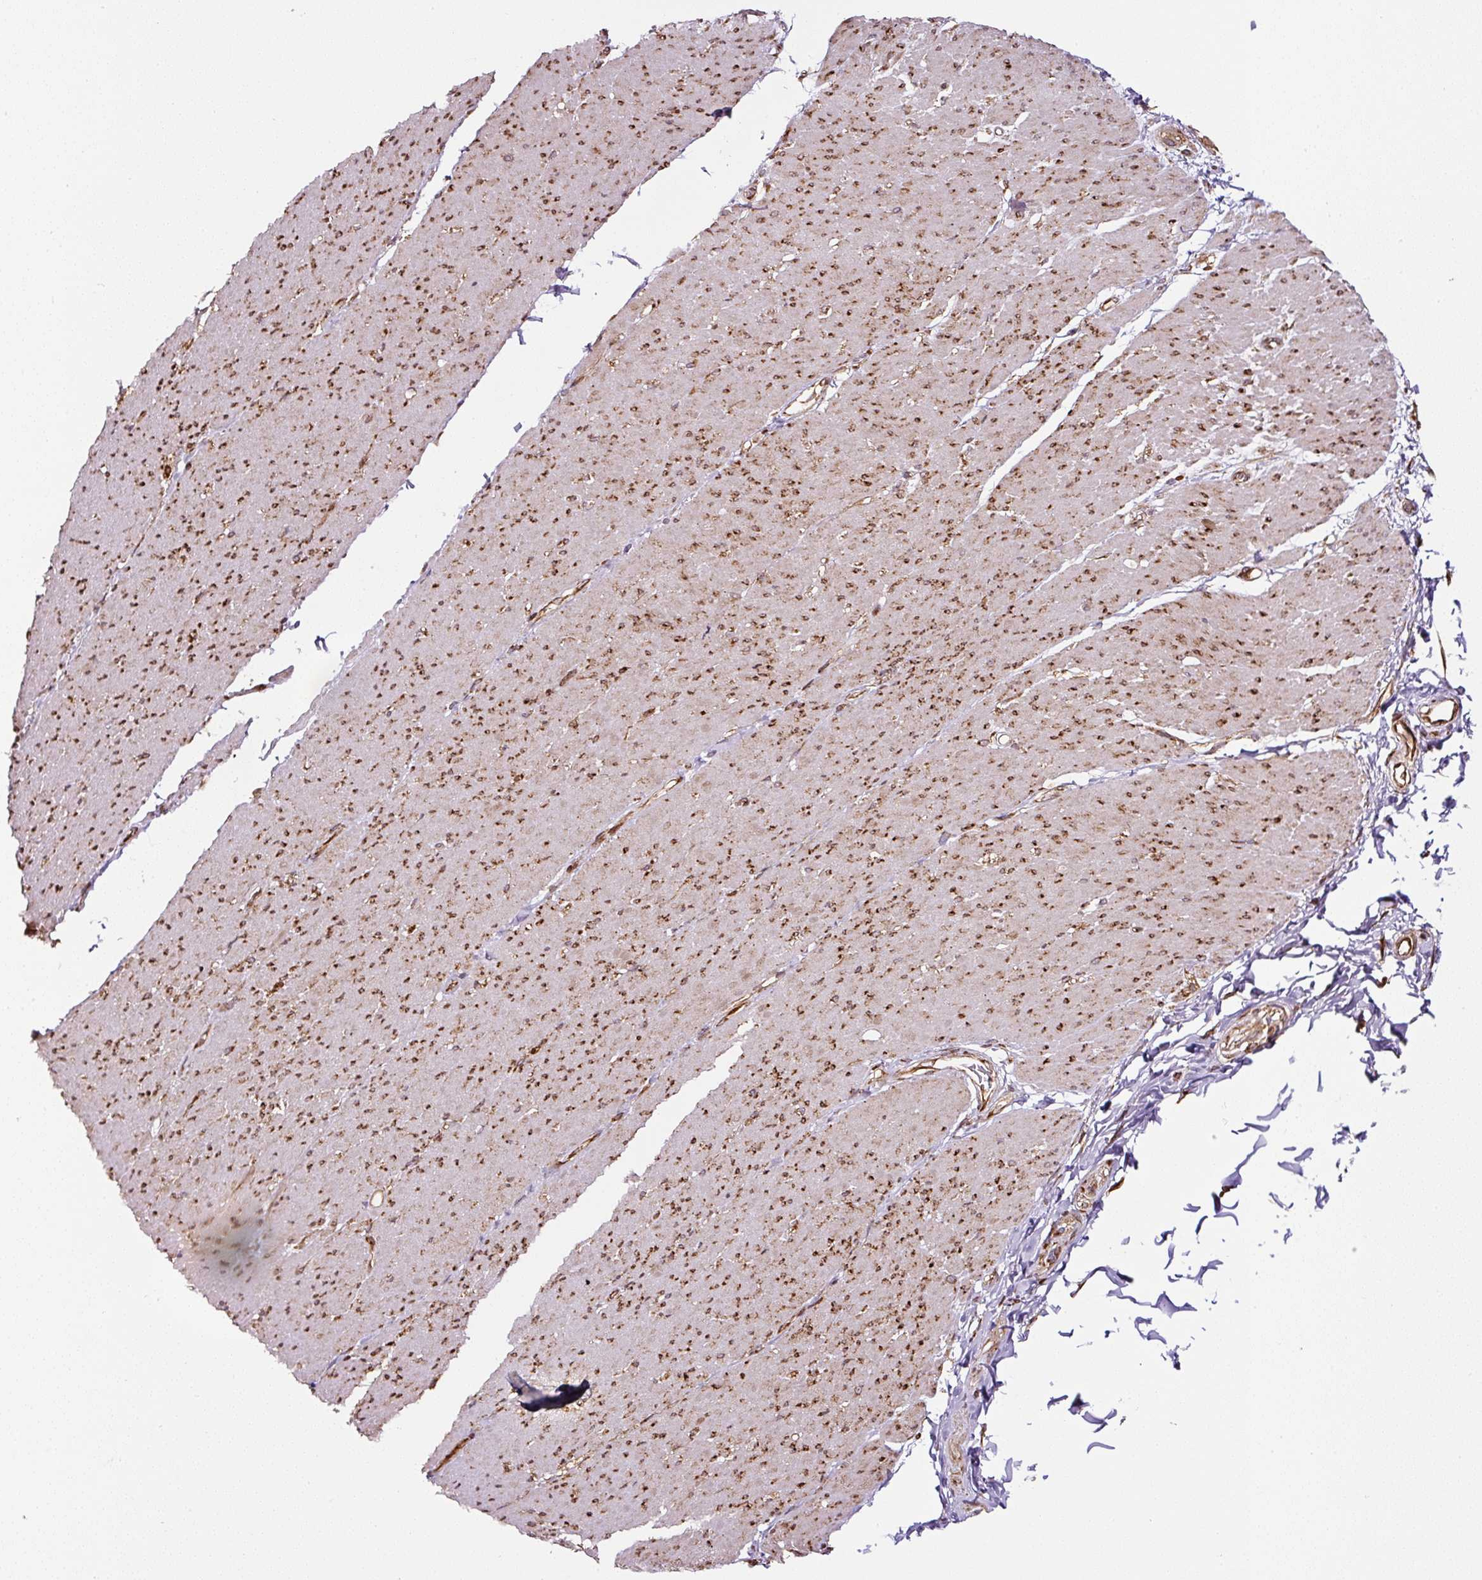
{"staining": {"intensity": "moderate", "quantity": ">75%", "location": "cytoplasmic/membranous"}, "tissue": "smooth muscle", "cell_type": "Smooth muscle cells", "image_type": "normal", "snomed": [{"axis": "morphology", "description": "Normal tissue, NOS"}, {"axis": "topography", "description": "Smooth muscle"}, {"axis": "topography", "description": "Rectum"}], "caption": "A photomicrograph of smooth muscle stained for a protein demonstrates moderate cytoplasmic/membranous brown staining in smooth muscle cells. (DAB (3,3'-diaminobenzidine) IHC with brightfield microscopy, high magnification).", "gene": "KDM4E", "patient": {"sex": "male", "age": 53}}